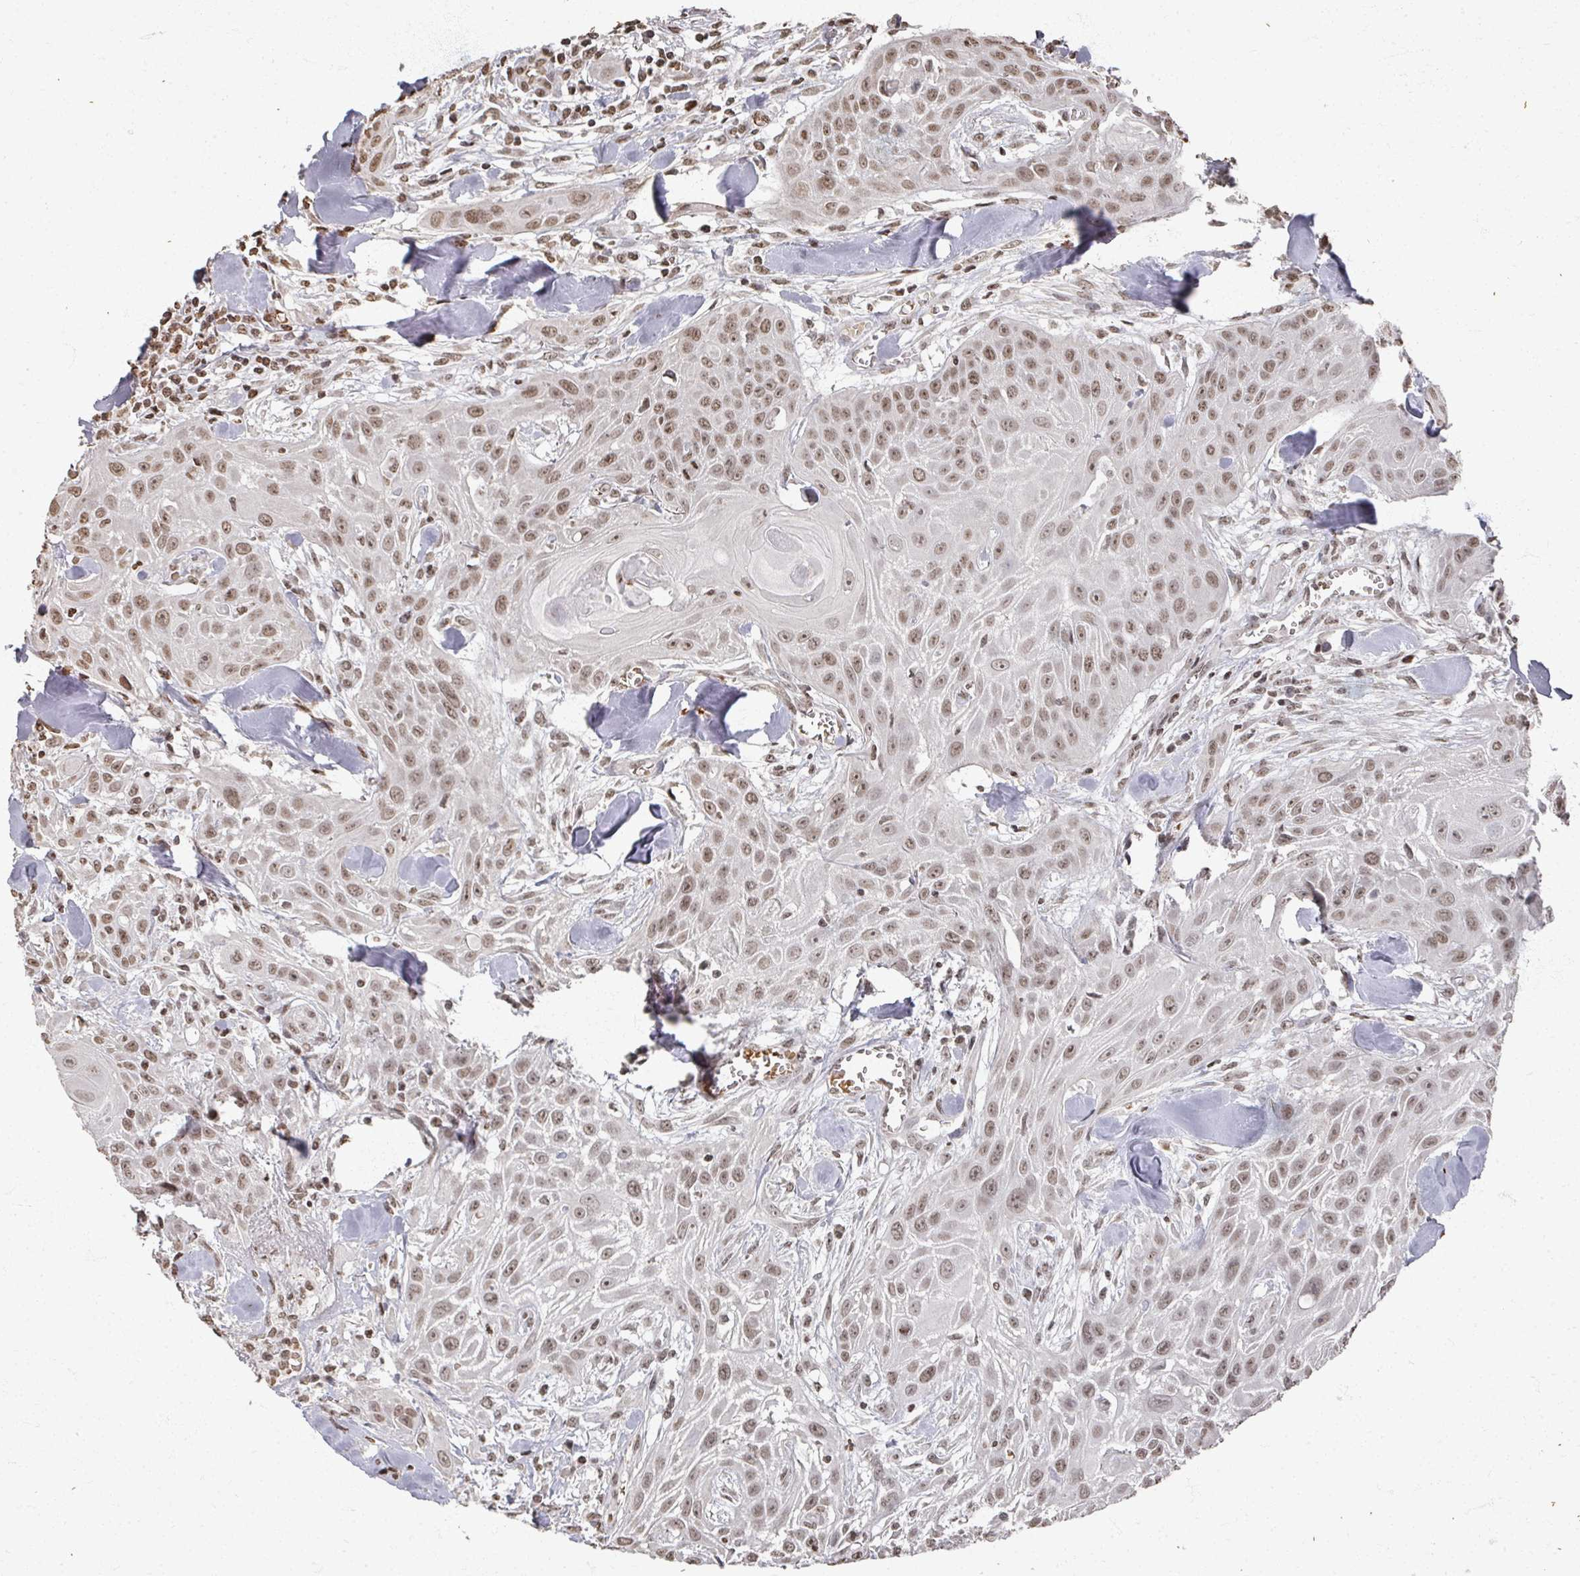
{"staining": {"intensity": "moderate", "quantity": ">75%", "location": "nuclear"}, "tissue": "head and neck cancer", "cell_type": "Tumor cells", "image_type": "cancer", "snomed": [{"axis": "morphology", "description": "Squamous cell carcinoma, NOS"}, {"axis": "topography", "description": "Lymph node"}, {"axis": "topography", "description": "Salivary gland"}, {"axis": "topography", "description": "Head-Neck"}], "caption": "Human head and neck squamous cell carcinoma stained with a brown dye exhibits moderate nuclear positive positivity in about >75% of tumor cells.", "gene": "DCUN1D5", "patient": {"sex": "female", "age": 74}}